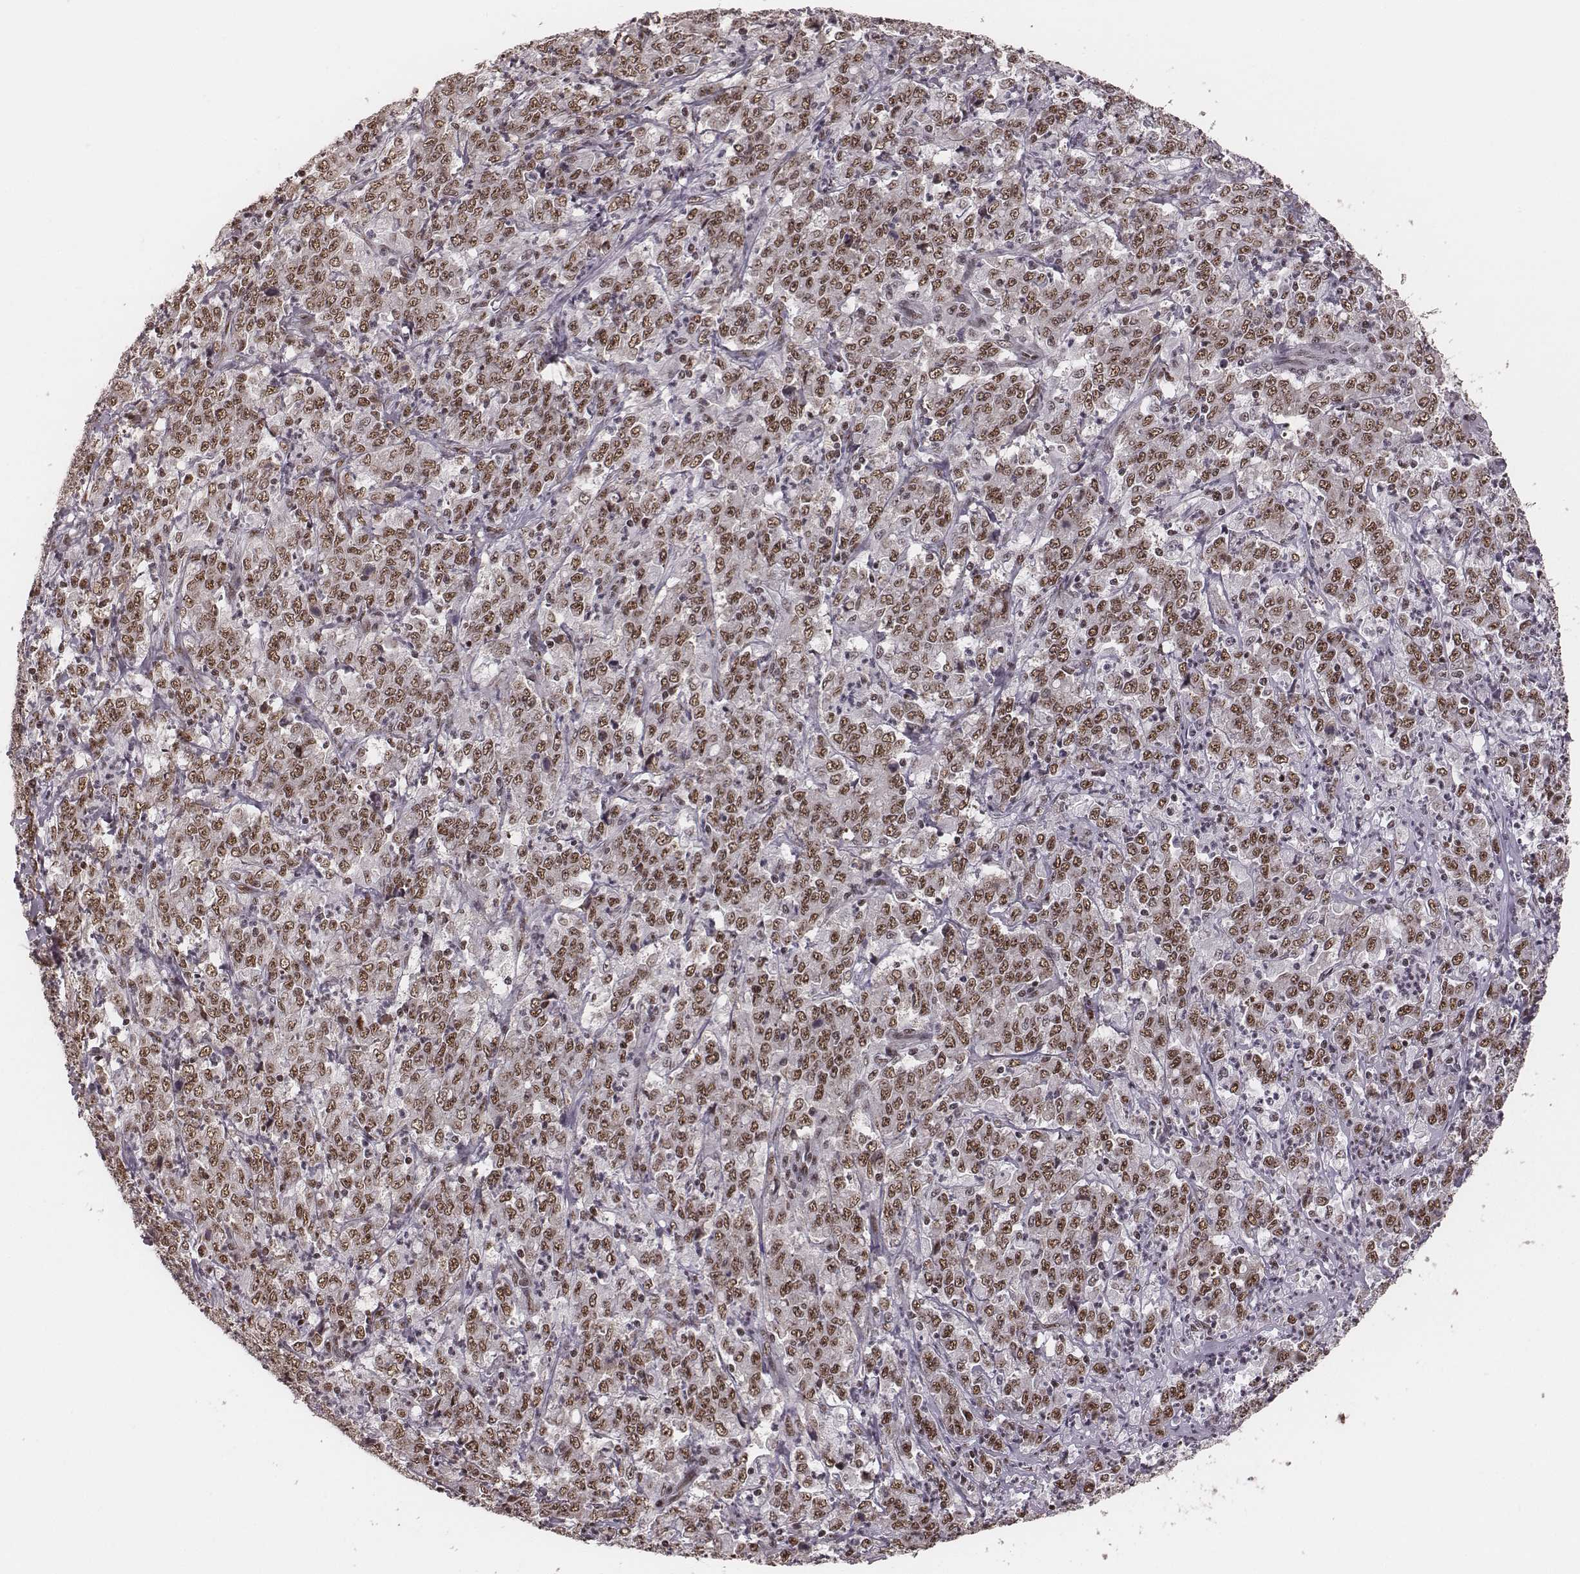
{"staining": {"intensity": "moderate", "quantity": ">75%", "location": "nuclear"}, "tissue": "stomach cancer", "cell_type": "Tumor cells", "image_type": "cancer", "snomed": [{"axis": "morphology", "description": "Adenocarcinoma, NOS"}, {"axis": "topography", "description": "Stomach, lower"}], "caption": "High-power microscopy captured an immunohistochemistry histopathology image of adenocarcinoma (stomach), revealing moderate nuclear positivity in approximately >75% of tumor cells.", "gene": "LUC7L", "patient": {"sex": "female", "age": 71}}